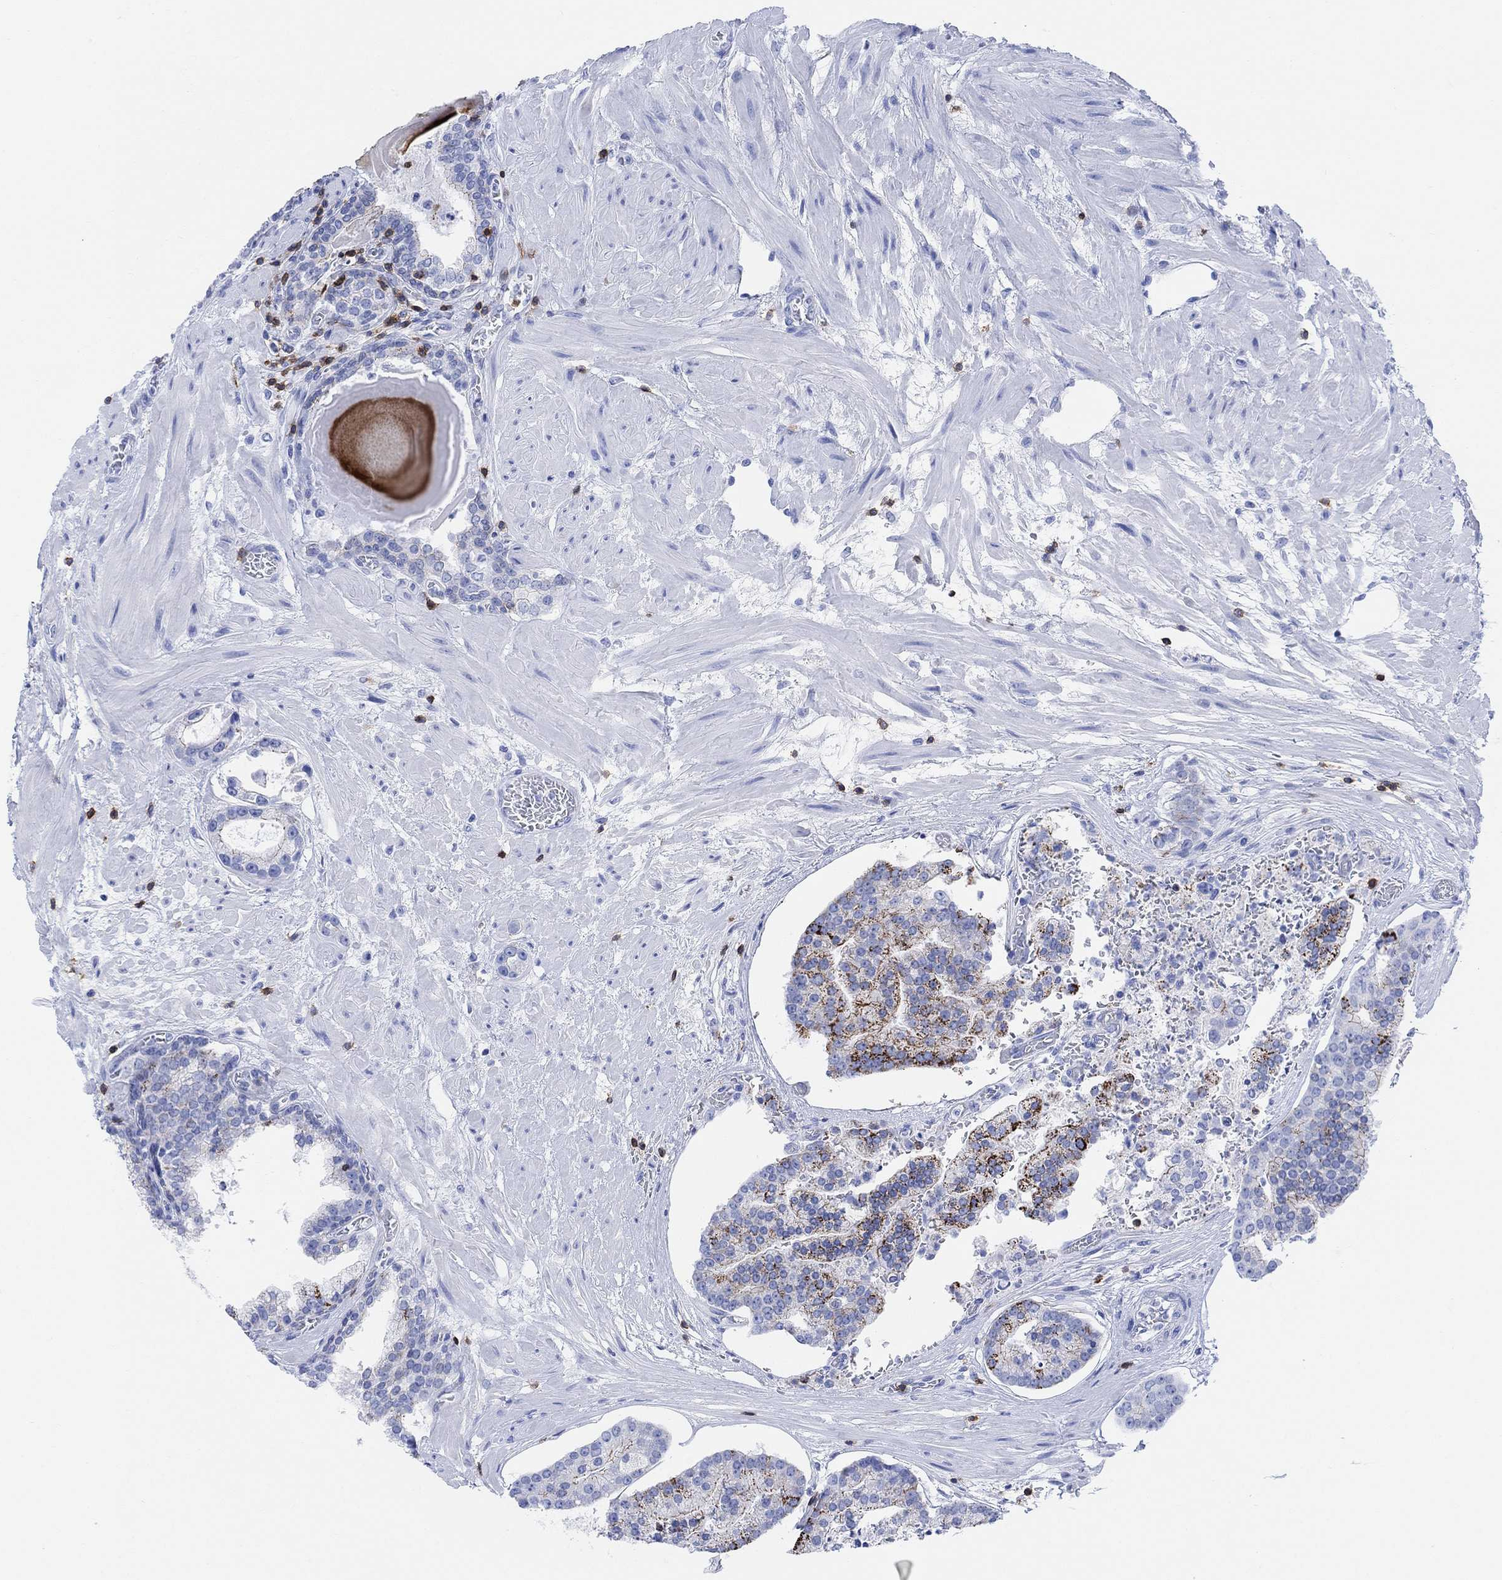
{"staining": {"intensity": "strong", "quantity": "25%-75%", "location": "cytoplasmic/membranous"}, "tissue": "prostate cancer", "cell_type": "Tumor cells", "image_type": "cancer", "snomed": [{"axis": "morphology", "description": "Adenocarcinoma, NOS"}, {"axis": "topography", "description": "Prostate and seminal vesicle, NOS"}, {"axis": "topography", "description": "Prostate"}], "caption": "The immunohistochemical stain highlights strong cytoplasmic/membranous staining in tumor cells of prostate cancer tissue. (DAB = brown stain, brightfield microscopy at high magnification).", "gene": "GPR65", "patient": {"sex": "male", "age": 44}}